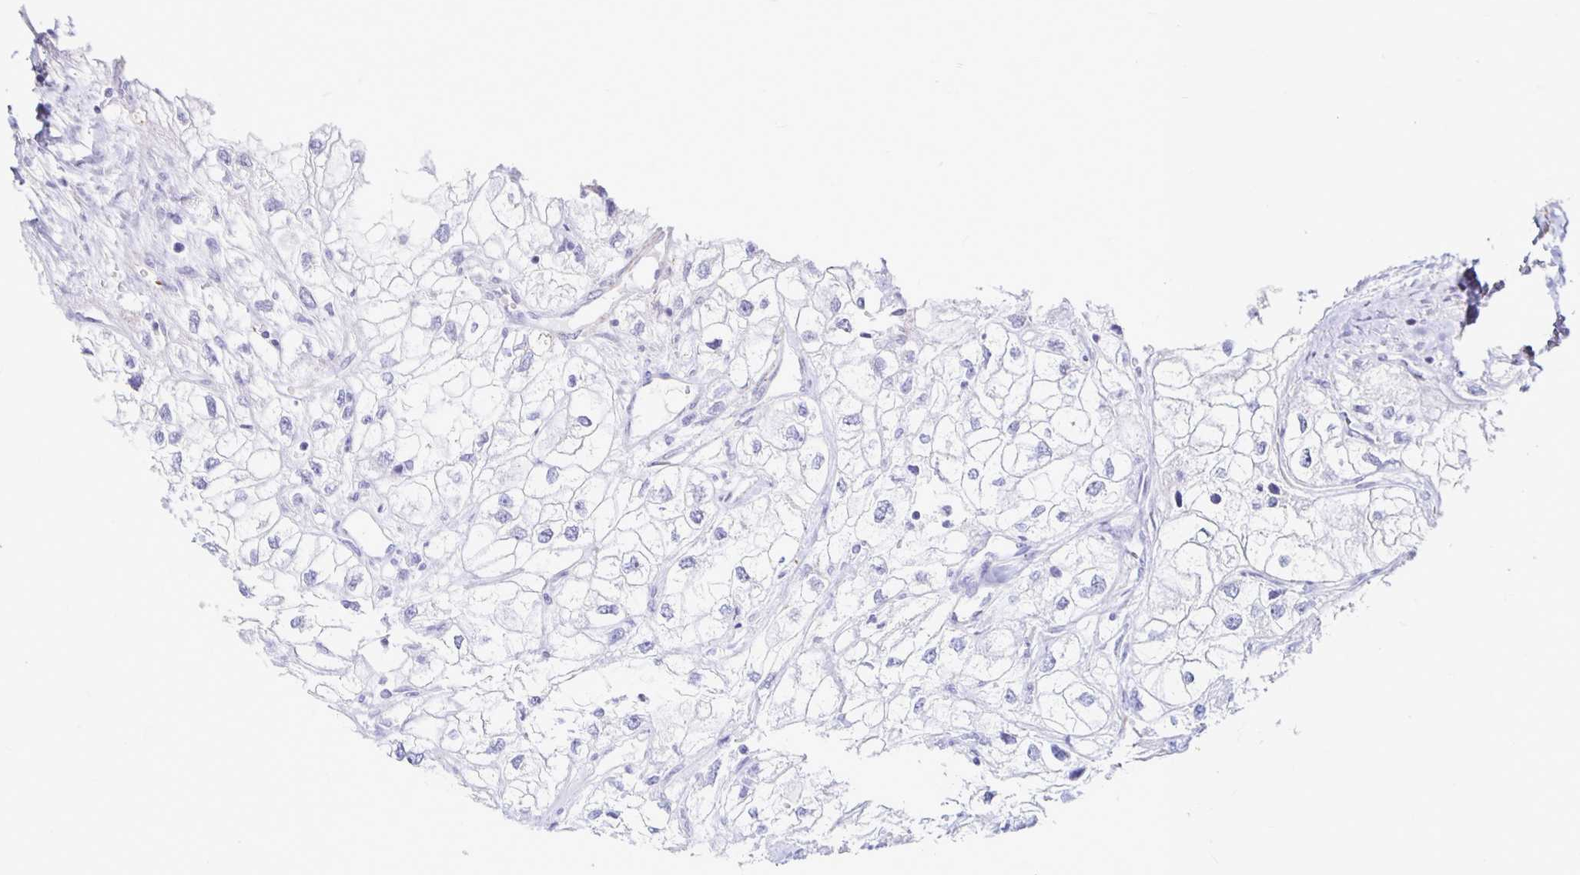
{"staining": {"intensity": "negative", "quantity": "none", "location": "none"}, "tissue": "renal cancer", "cell_type": "Tumor cells", "image_type": "cancer", "snomed": [{"axis": "morphology", "description": "Adenocarcinoma, NOS"}, {"axis": "topography", "description": "Kidney"}], "caption": "Renal cancer was stained to show a protein in brown. There is no significant positivity in tumor cells. The staining is performed using DAB (3,3'-diaminobenzidine) brown chromogen with nuclei counter-stained in using hematoxylin.", "gene": "TIMP1", "patient": {"sex": "male", "age": 59}}